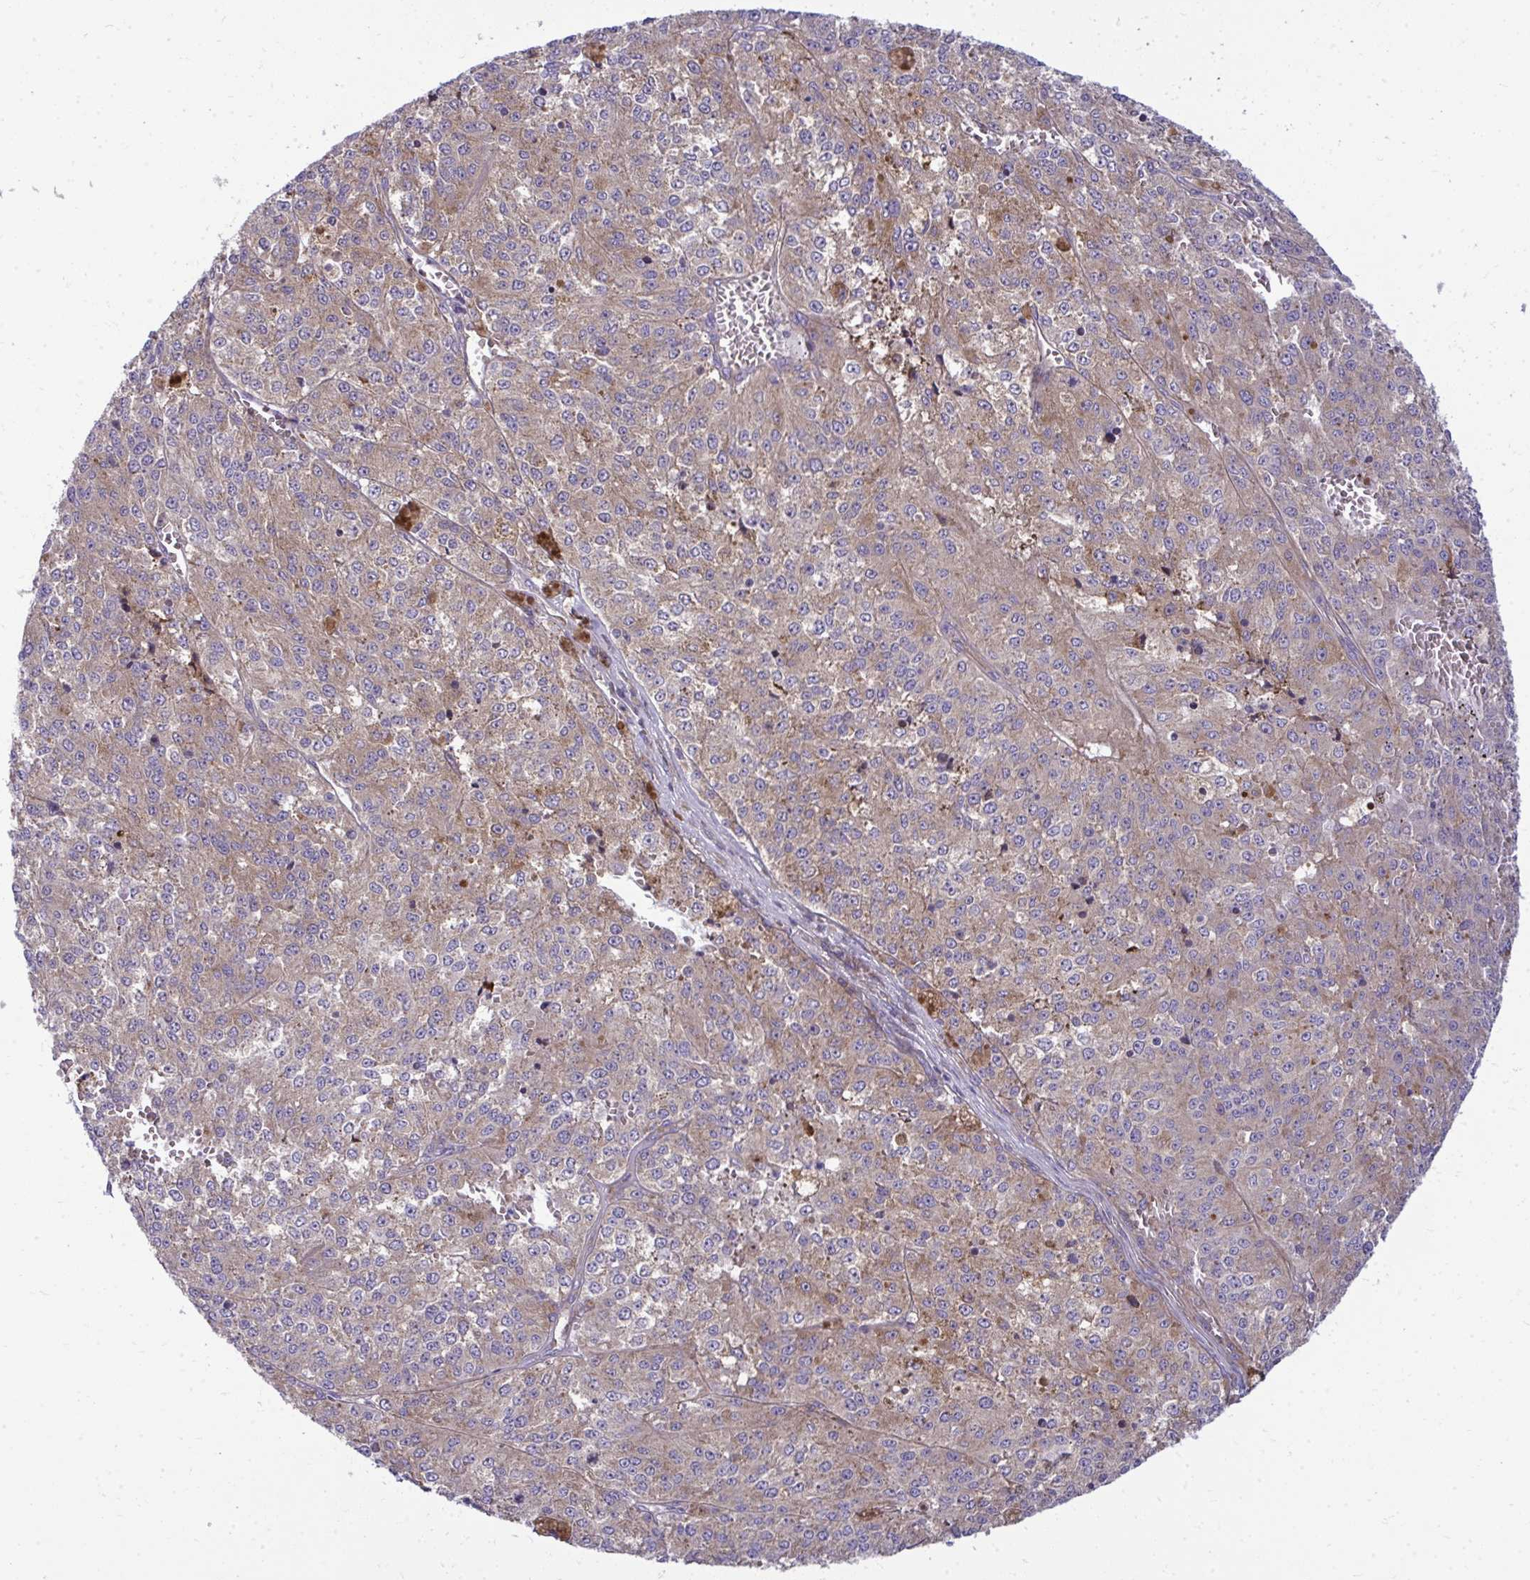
{"staining": {"intensity": "moderate", "quantity": ">75%", "location": "cytoplasmic/membranous"}, "tissue": "melanoma", "cell_type": "Tumor cells", "image_type": "cancer", "snomed": [{"axis": "morphology", "description": "Malignant melanoma, Metastatic site"}, {"axis": "topography", "description": "Lymph node"}], "caption": "Protein expression analysis of human malignant melanoma (metastatic site) reveals moderate cytoplasmic/membranous expression in about >75% of tumor cells.", "gene": "GFPT2", "patient": {"sex": "female", "age": 64}}